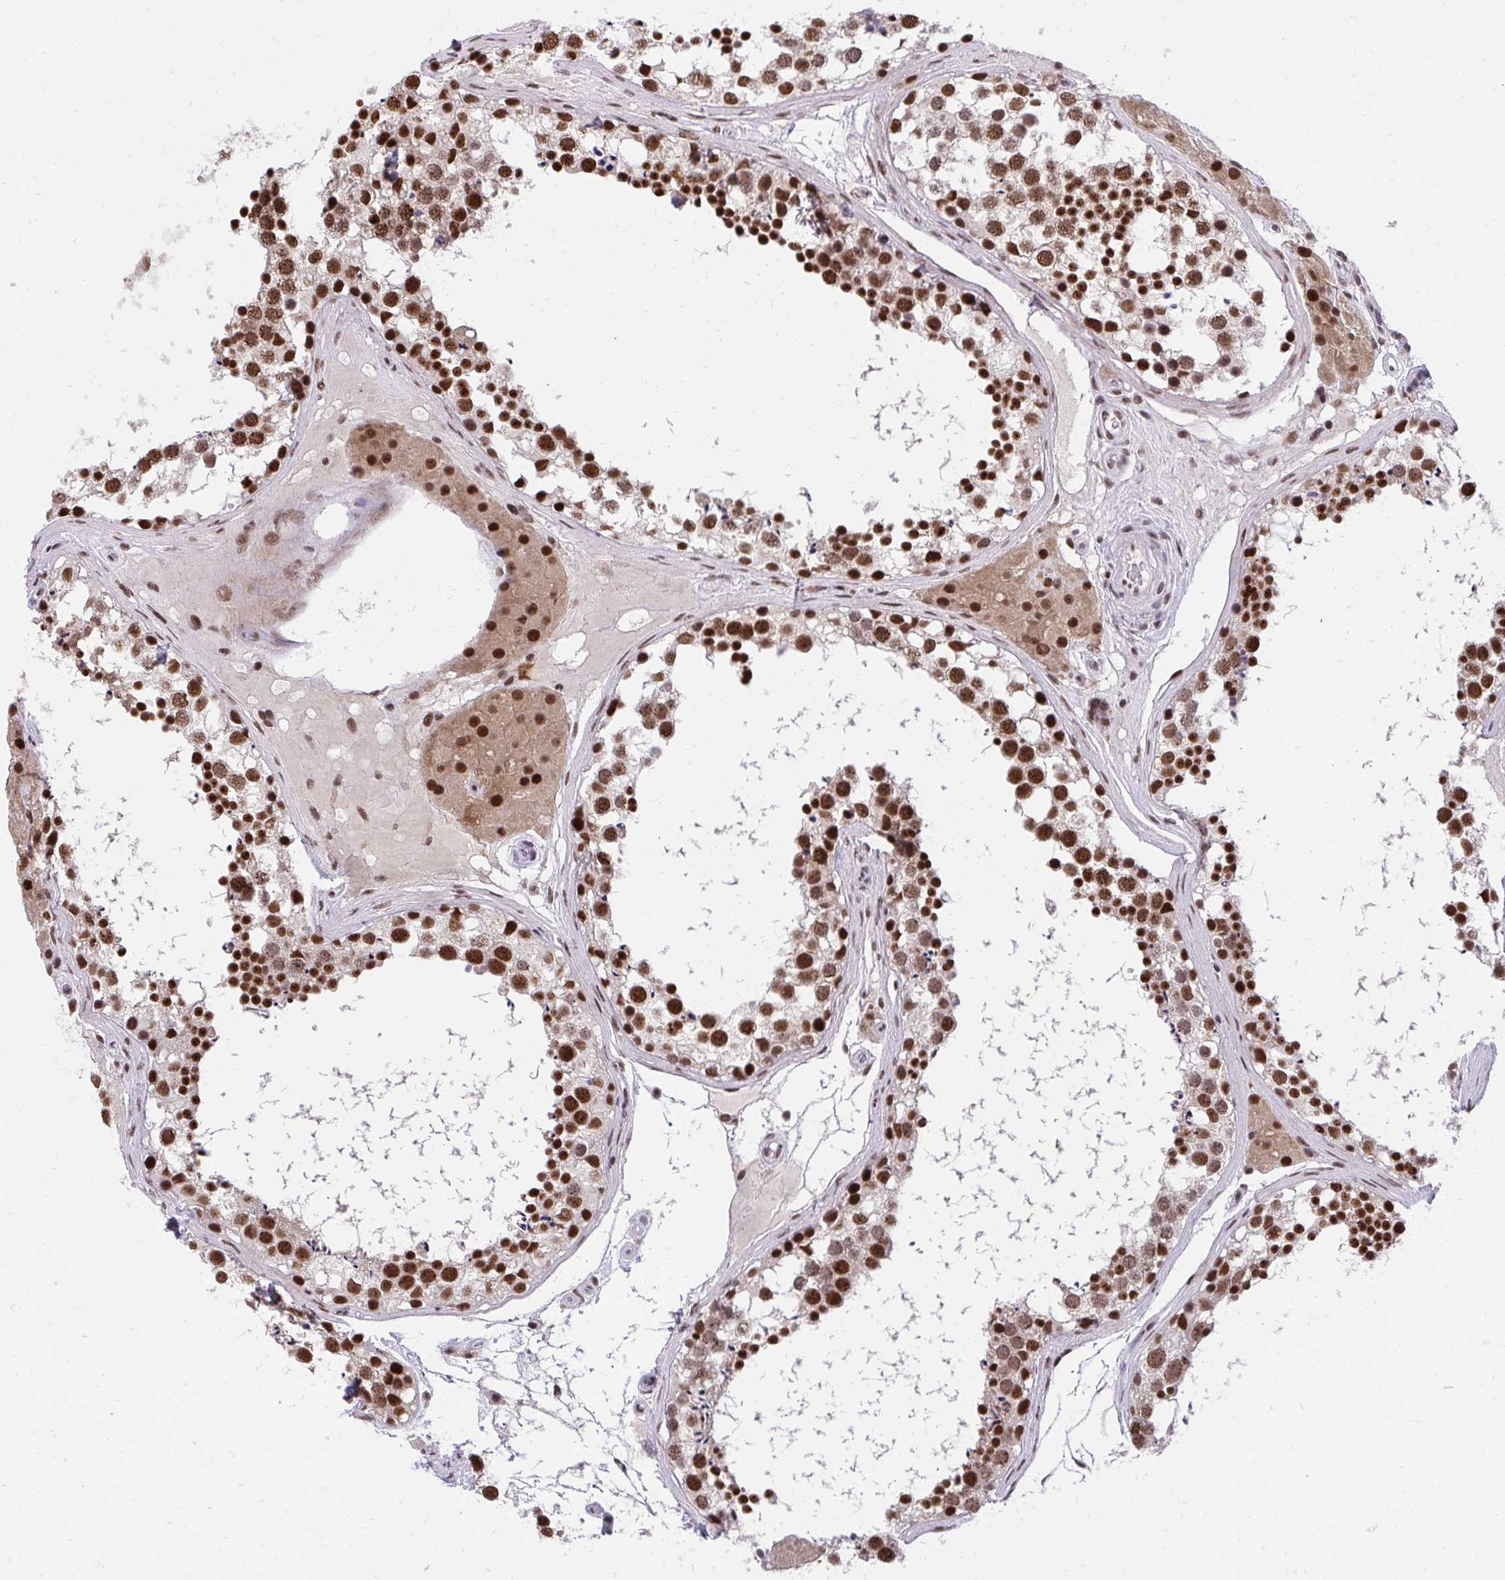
{"staining": {"intensity": "strong", "quantity": ">75%", "location": "nuclear"}, "tissue": "testis", "cell_type": "Cells in seminiferous ducts", "image_type": "normal", "snomed": [{"axis": "morphology", "description": "Normal tissue, NOS"}, {"axis": "morphology", "description": "Seminoma, NOS"}, {"axis": "topography", "description": "Testis"}], "caption": "Immunohistochemistry of unremarkable testis shows high levels of strong nuclear staining in approximately >75% of cells in seminiferous ducts. Using DAB (brown) and hematoxylin (blue) stains, captured at high magnification using brightfield microscopy.", "gene": "SYNE4", "patient": {"sex": "male", "age": 65}}